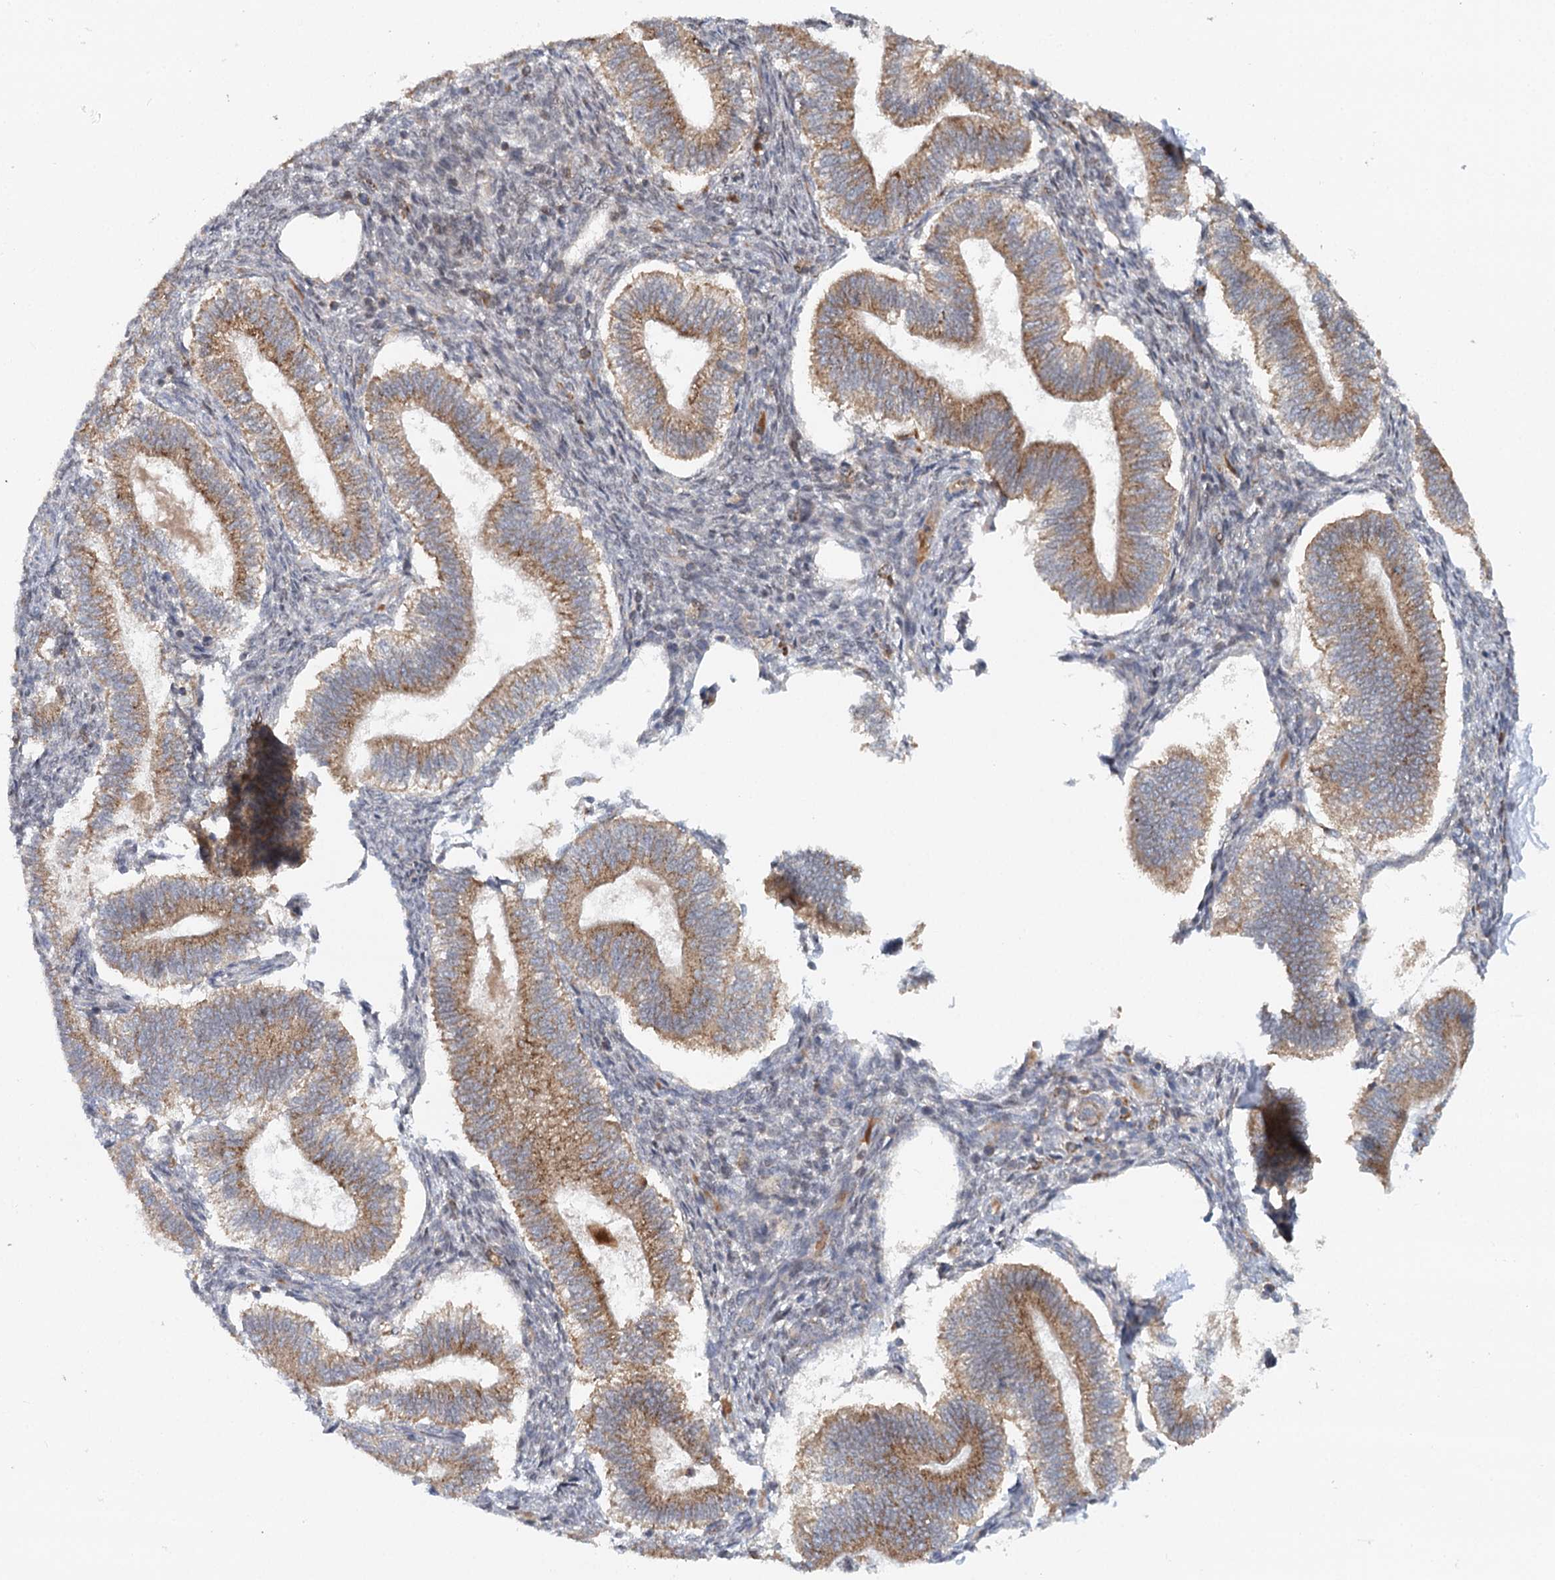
{"staining": {"intensity": "weak", "quantity": "<25%", "location": "cytoplasmic/membranous"}, "tissue": "endometrium", "cell_type": "Cells in endometrial stroma", "image_type": "normal", "snomed": [{"axis": "morphology", "description": "Normal tissue, NOS"}, {"axis": "topography", "description": "Endometrium"}], "caption": "Cells in endometrial stroma are negative for protein expression in benign human endometrium. (Brightfield microscopy of DAB immunohistochemistry (IHC) at high magnification).", "gene": "RNF111", "patient": {"sex": "female", "age": 25}}